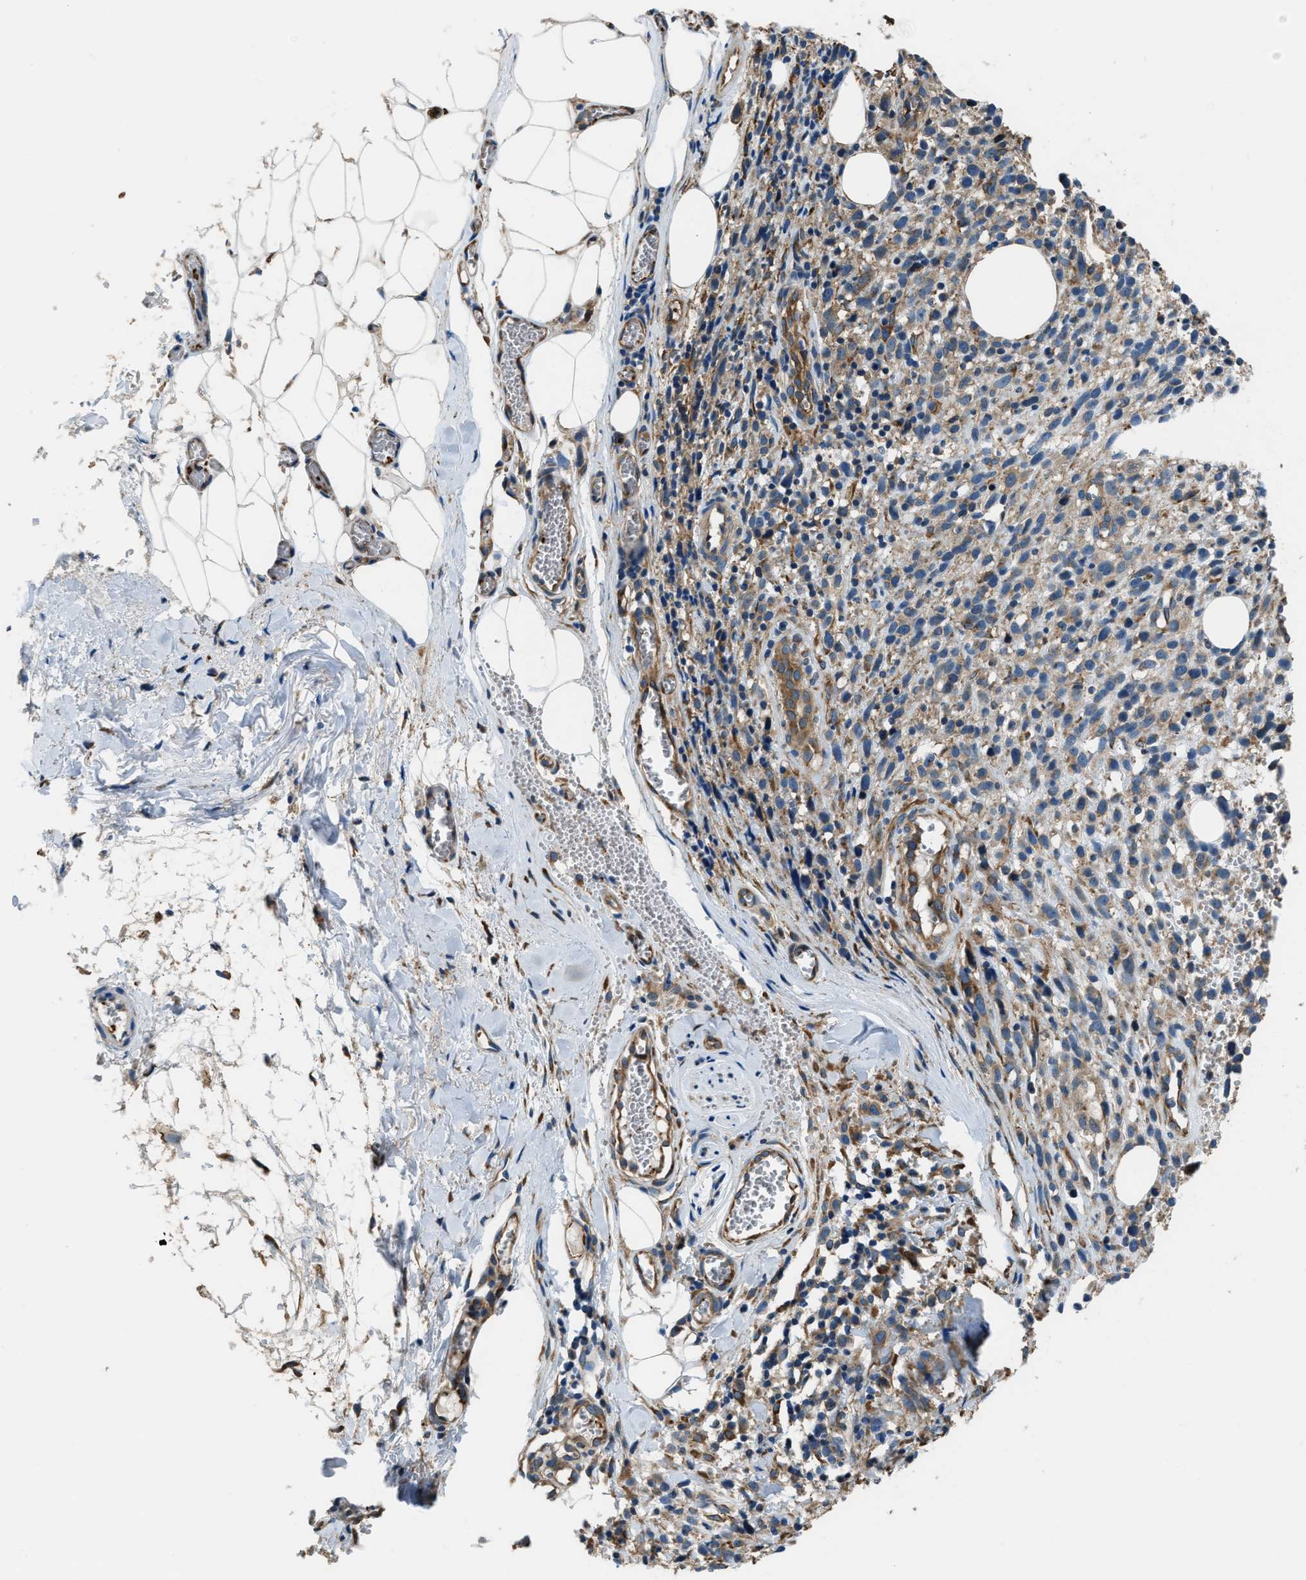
{"staining": {"intensity": "weak", "quantity": "25%-75%", "location": "cytoplasmic/membranous"}, "tissue": "melanoma", "cell_type": "Tumor cells", "image_type": "cancer", "snomed": [{"axis": "morphology", "description": "Malignant melanoma, NOS"}, {"axis": "topography", "description": "Skin"}], "caption": "High-magnification brightfield microscopy of malignant melanoma stained with DAB (brown) and counterstained with hematoxylin (blue). tumor cells exhibit weak cytoplasmic/membranous staining is identified in about25%-75% of cells. The staining is performed using DAB (3,3'-diaminobenzidine) brown chromogen to label protein expression. The nuclei are counter-stained blue using hematoxylin.", "gene": "TRPC1", "patient": {"sex": "female", "age": 55}}